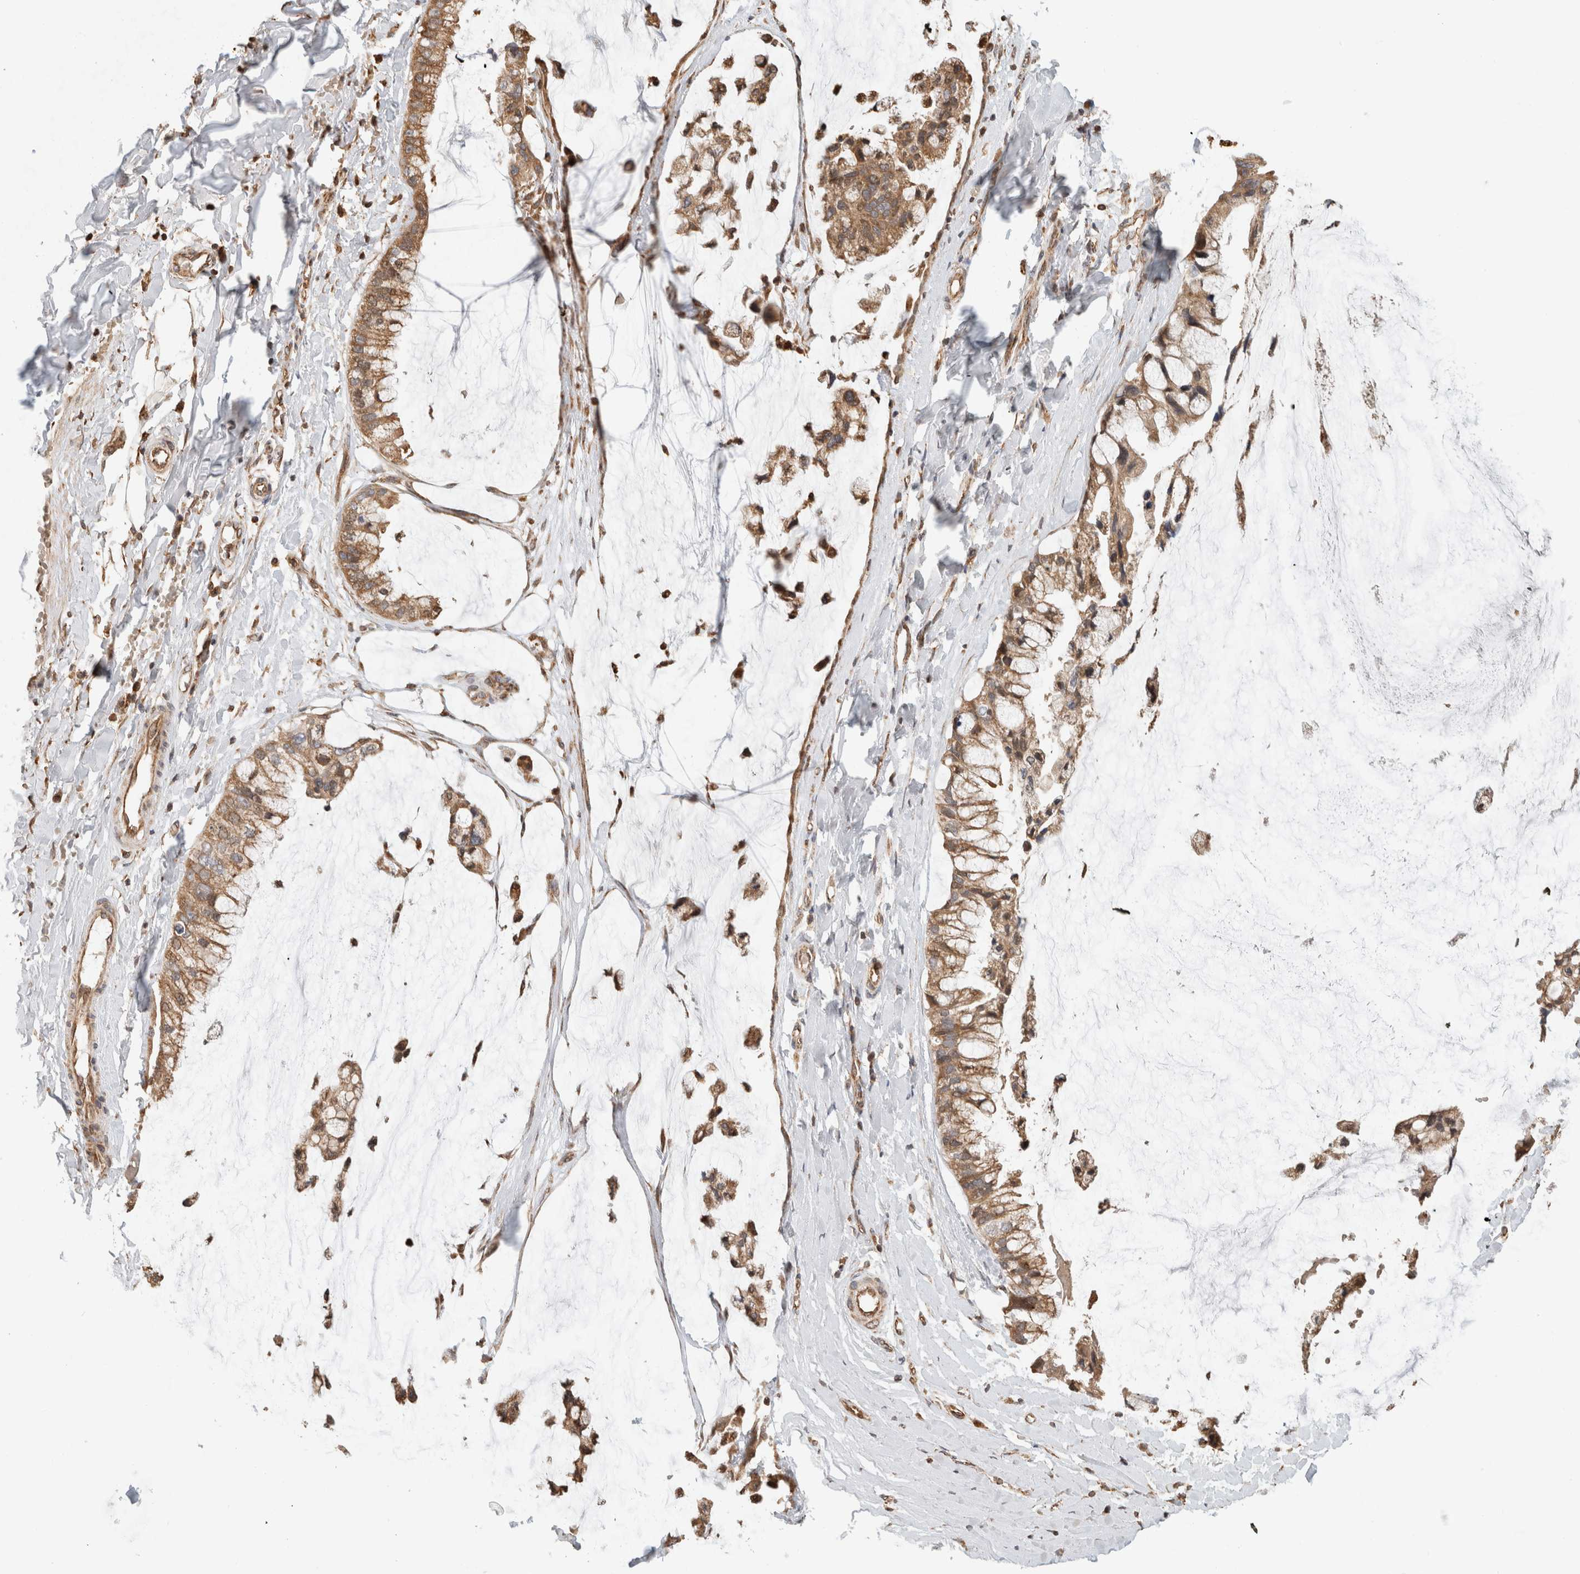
{"staining": {"intensity": "moderate", "quantity": ">75%", "location": "cytoplasmic/membranous"}, "tissue": "ovarian cancer", "cell_type": "Tumor cells", "image_type": "cancer", "snomed": [{"axis": "morphology", "description": "Cystadenocarcinoma, mucinous, NOS"}, {"axis": "topography", "description": "Ovary"}], "caption": "Immunohistochemical staining of human mucinous cystadenocarcinoma (ovarian) displays medium levels of moderate cytoplasmic/membranous expression in about >75% of tumor cells.", "gene": "GINS4", "patient": {"sex": "female", "age": 39}}